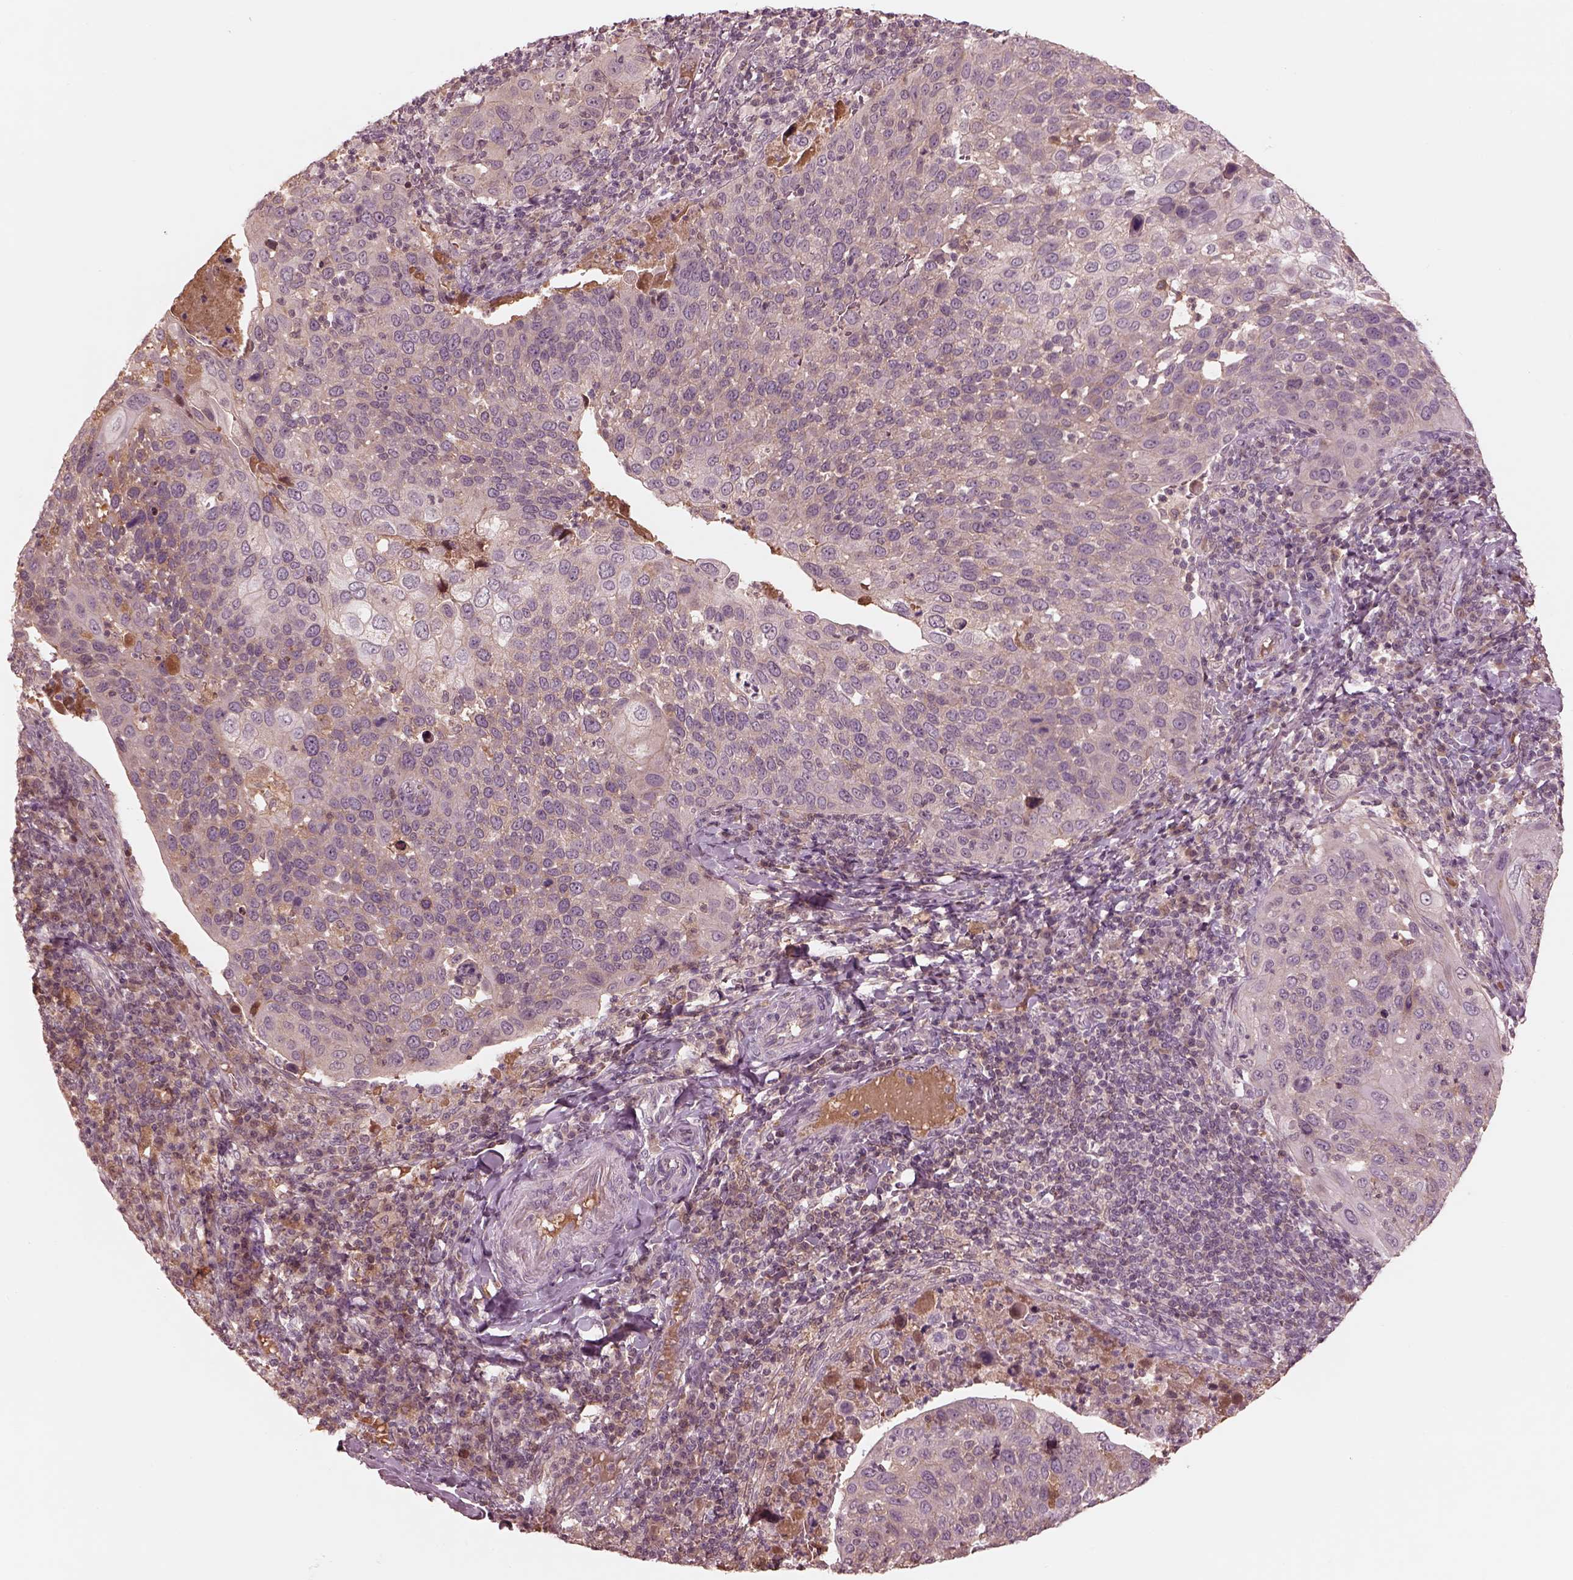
{"staining": {"intensity": "negative", "quantity": "none", "location": "none"}, "tissue": "cervical cancer", "cell_type": "Tumor cells", "image_type": "cancer", "snomed": [{"axis": "morphology", "description": "Squamous cell carcinoma, NOS"}, {"axis": "topography", "description": "Cervix"}], "caption": "Immunohistochemistry (IHC) photomicrograph of neoplastic tissue: squamous cell carcinoma (cervical) stained with DAB (3,3'-diaminobenzidine) exhibits no significant protein staining in tumor cells. (Brightfield microscopy of DAB (3,3'-diaminobenzidine) IHC at high magnification).", "gene": "TF", "patient": {"sex": "female", "age": 54}}